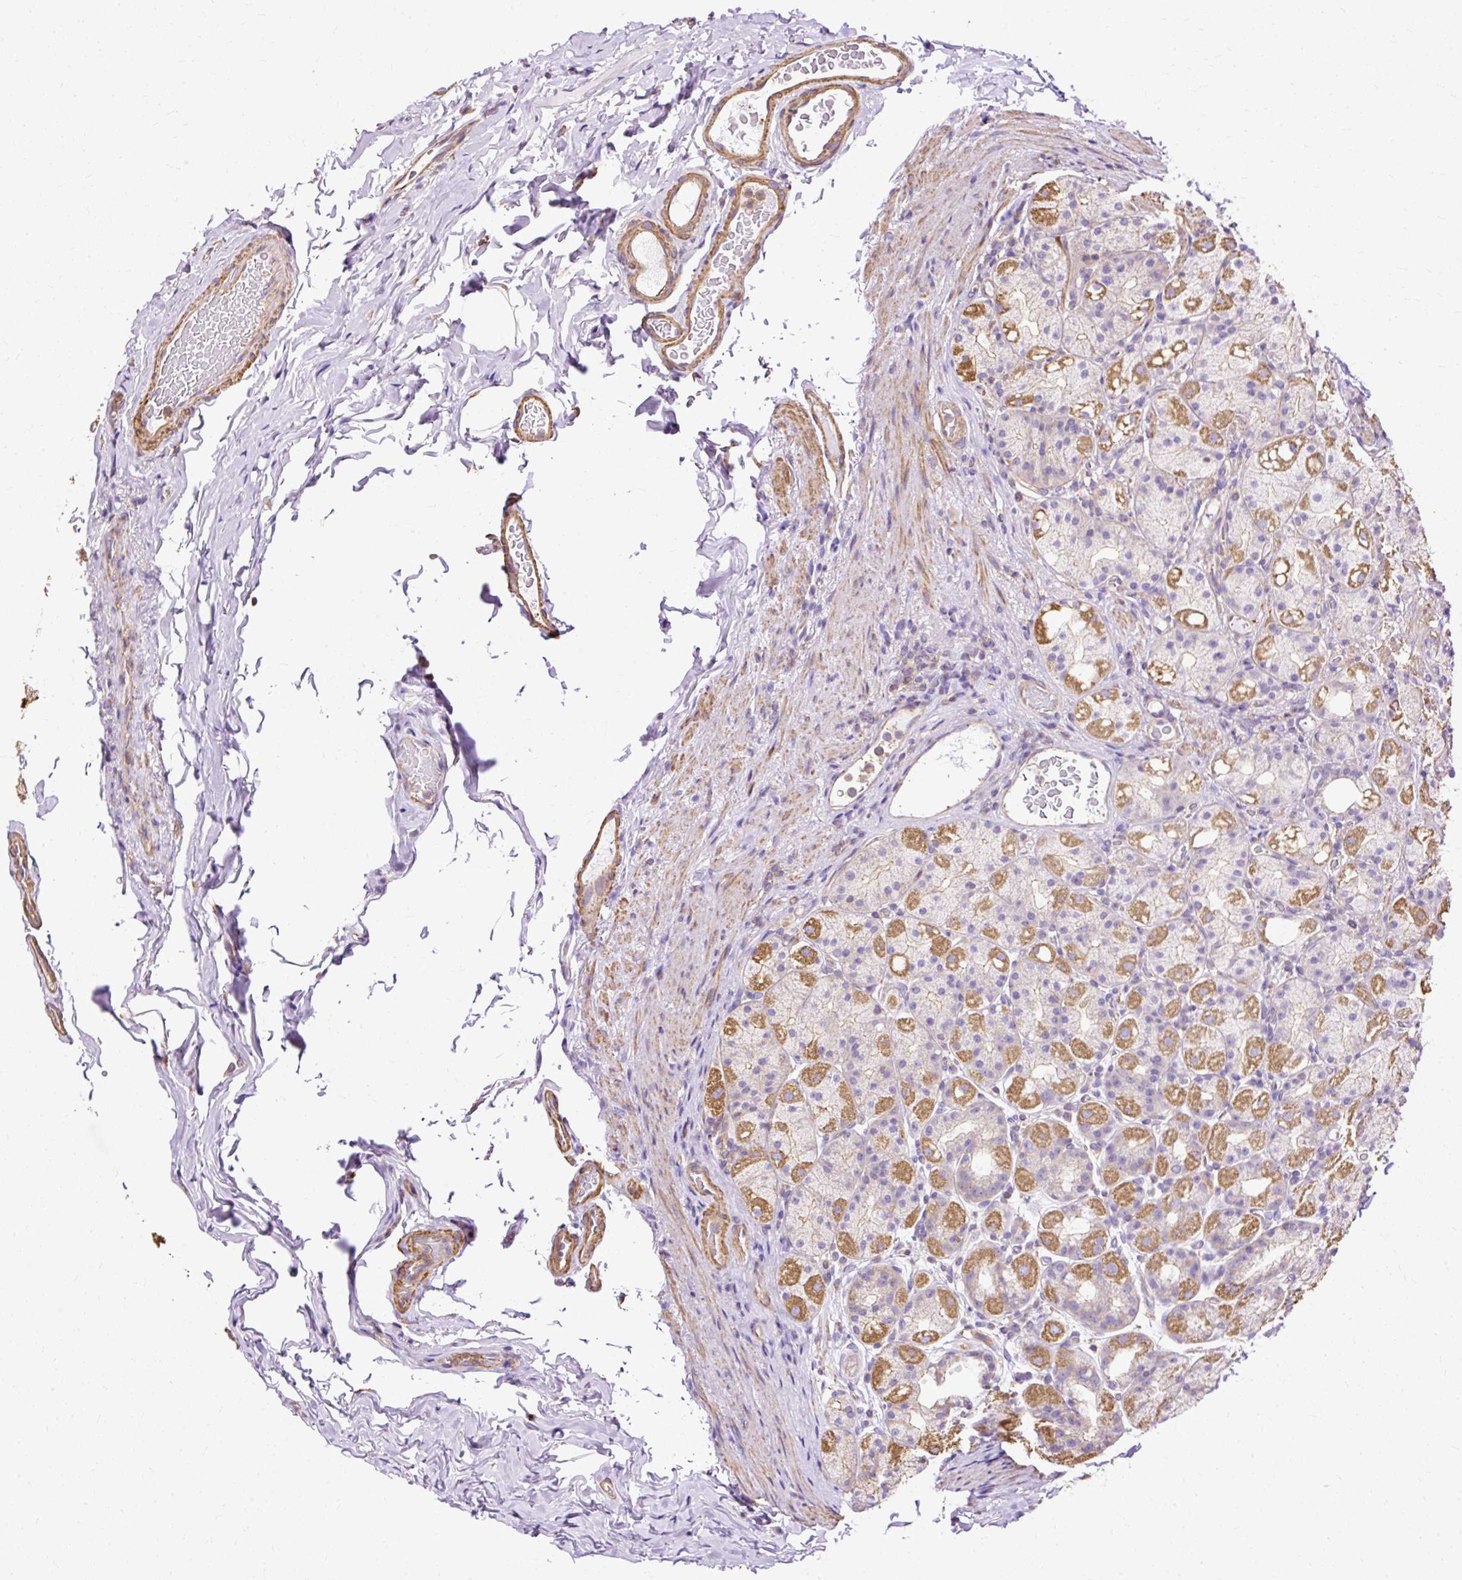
{"staining": {"intensity": "moderate", "quantity": "25%-75%", "location": "cytoplasmic/membranous"}, "tissue": "stomach", "cell_type": "Glandular cells", "image_type": "normal", "snomed": [{"axis": "morphology", "description": "Normal tissue, NOS"}, {"axis": "topography", "description": "Stomach, upper"}, {"axis": "topography", "description": "Stomach"}], "caption": "Glandular cells demonstrate moderate cytoplasmic/membranous staining in about 25%-75% of cells in benign stomach.", "gene": "KLHL11", "patient": {"sex": "male", "age": 68}}